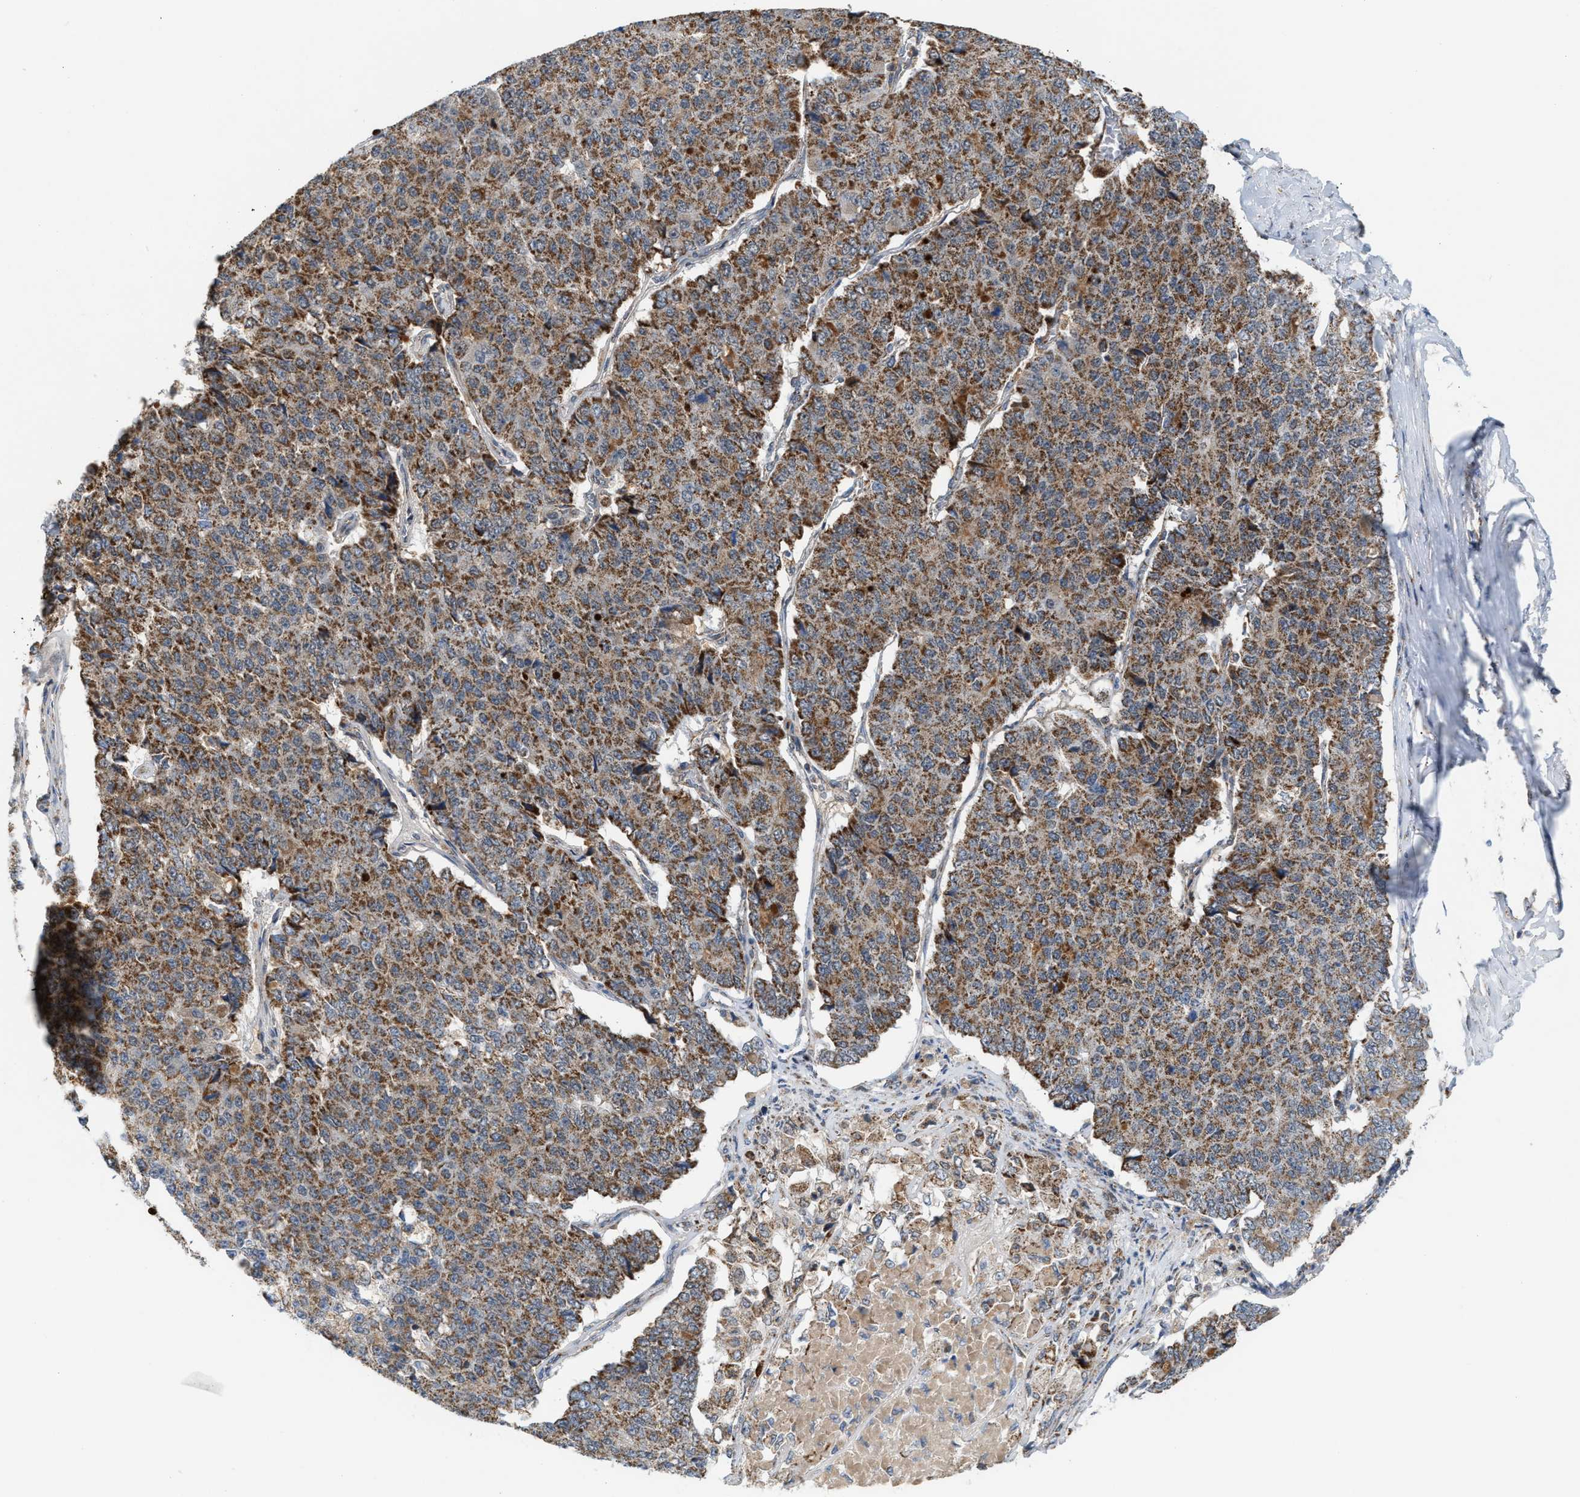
{"staining": {"intensity": "moderate", "quantity": ">75%", "location": "cytoplasmic/membranous"}, "tissue": "pancreatic cancer", "cell_type": "Tumor cells", "image_type": "cancer", "snomed": [{"axis": "morphology", "description": "Adenocarcinoma, NOS"}, {"axis": "topography", "description": "Pancreas"}], "caption": "Human adenocarcinoma (pancreatic) stained for a protein (brown) exhibits moderate cytoplasmic/membranous positive positivity in approximately >75% of tumor cells.", "gene": "PMPCA", "patient": {"sex": "male", "age": 50}}